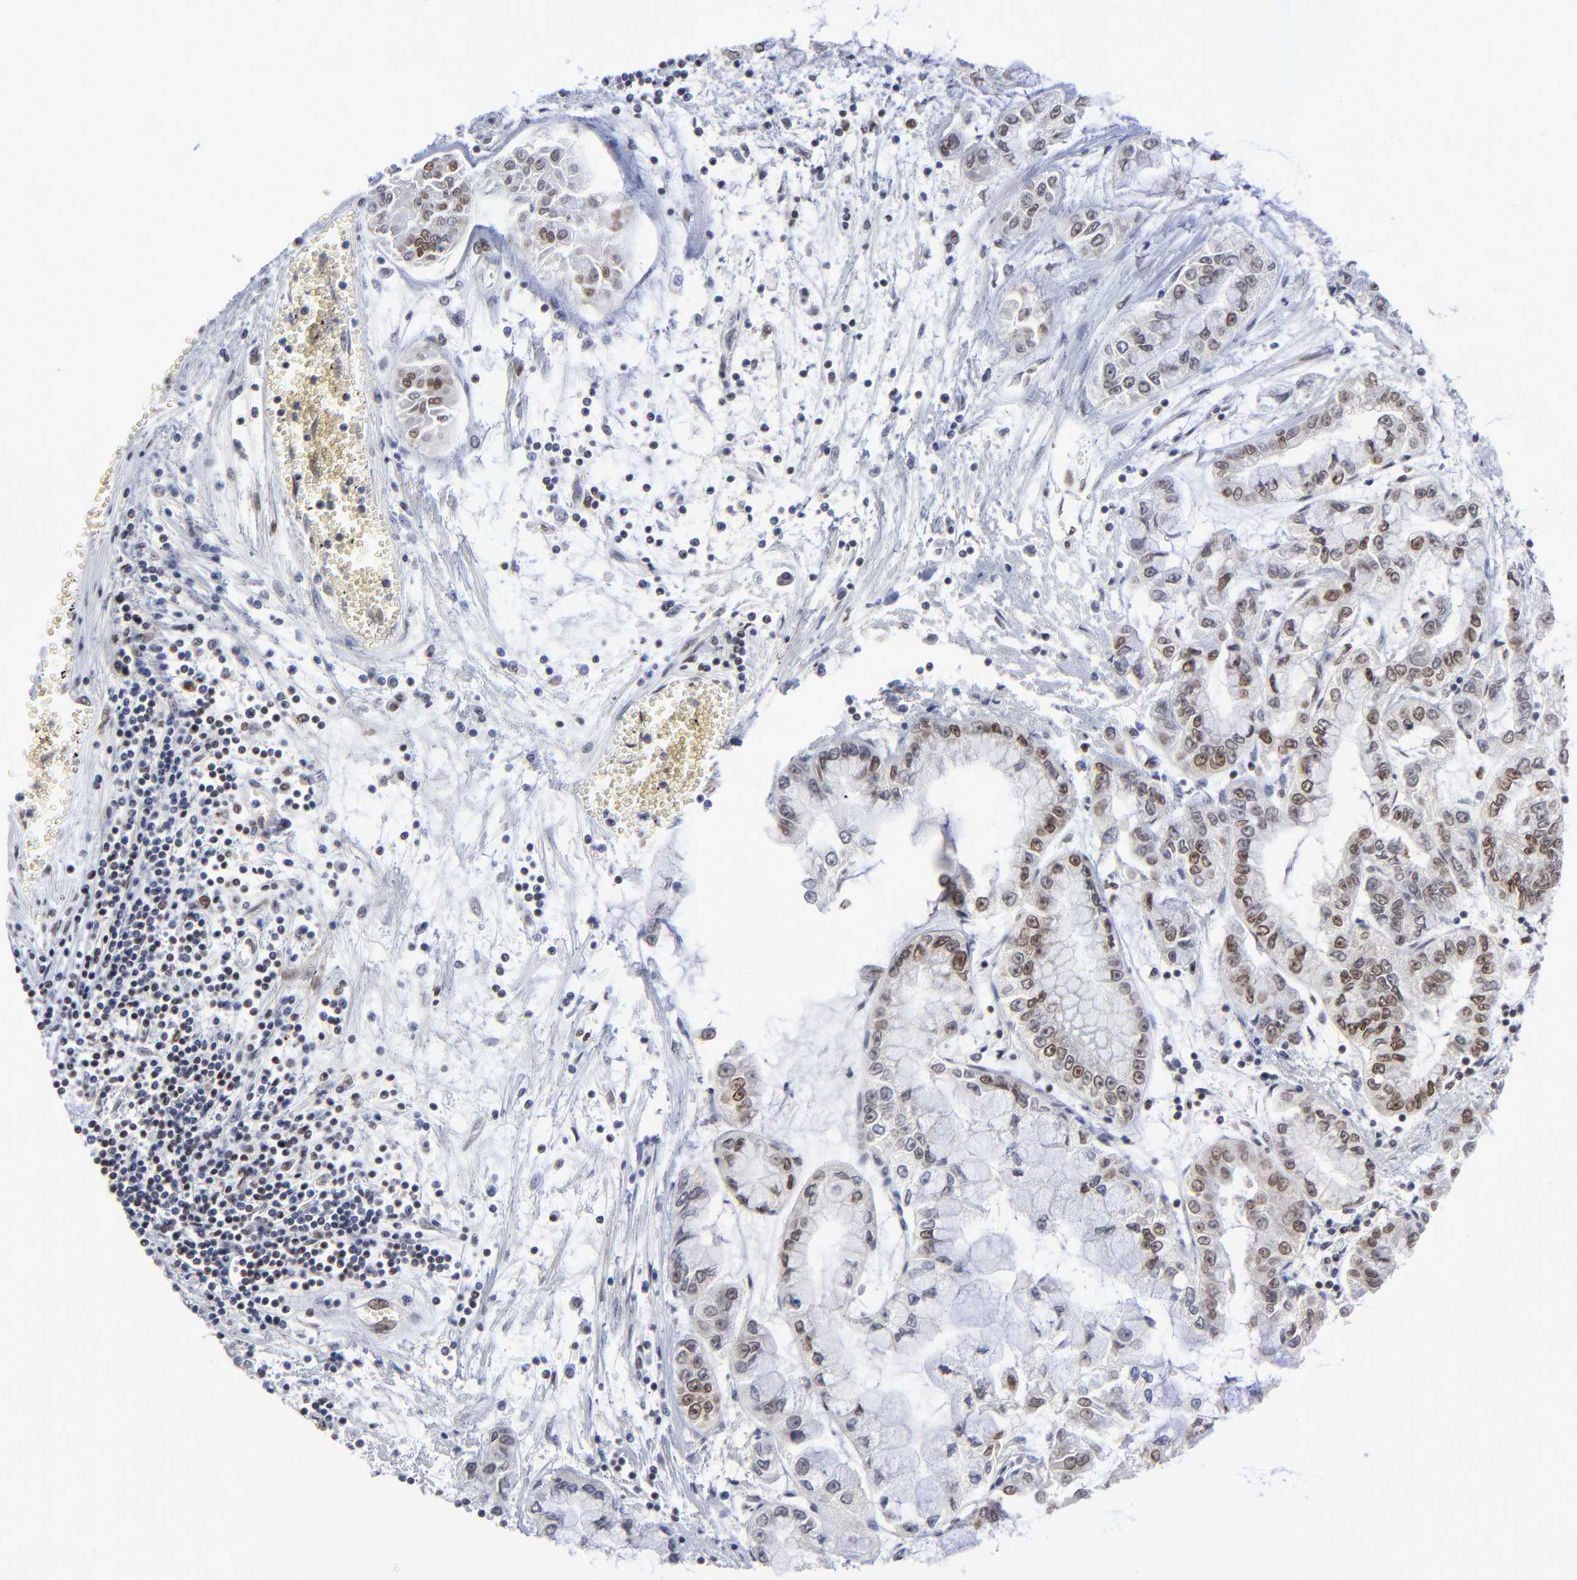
{"staining": {"intensity": "moderate", "quantity": ">75%", "location": "nuclear"}, "tissue": "liver cancer", "cell_type": "Tumor cells", "image_type": "cancer", "snomed": [{"axis": "morphology", "description": "Cholangiocarcinoma"}, {"axis": "topography", "description": "Liver"}], "caption": "Immunohistochemical staining of human cholangiocarcinoma (liver) displays medium levels of moderate nuclear protein positivity in approximately >75% of tumor cells.", "gene": "ZMYM3", "patient": {"sex": "female", "age": 79}}